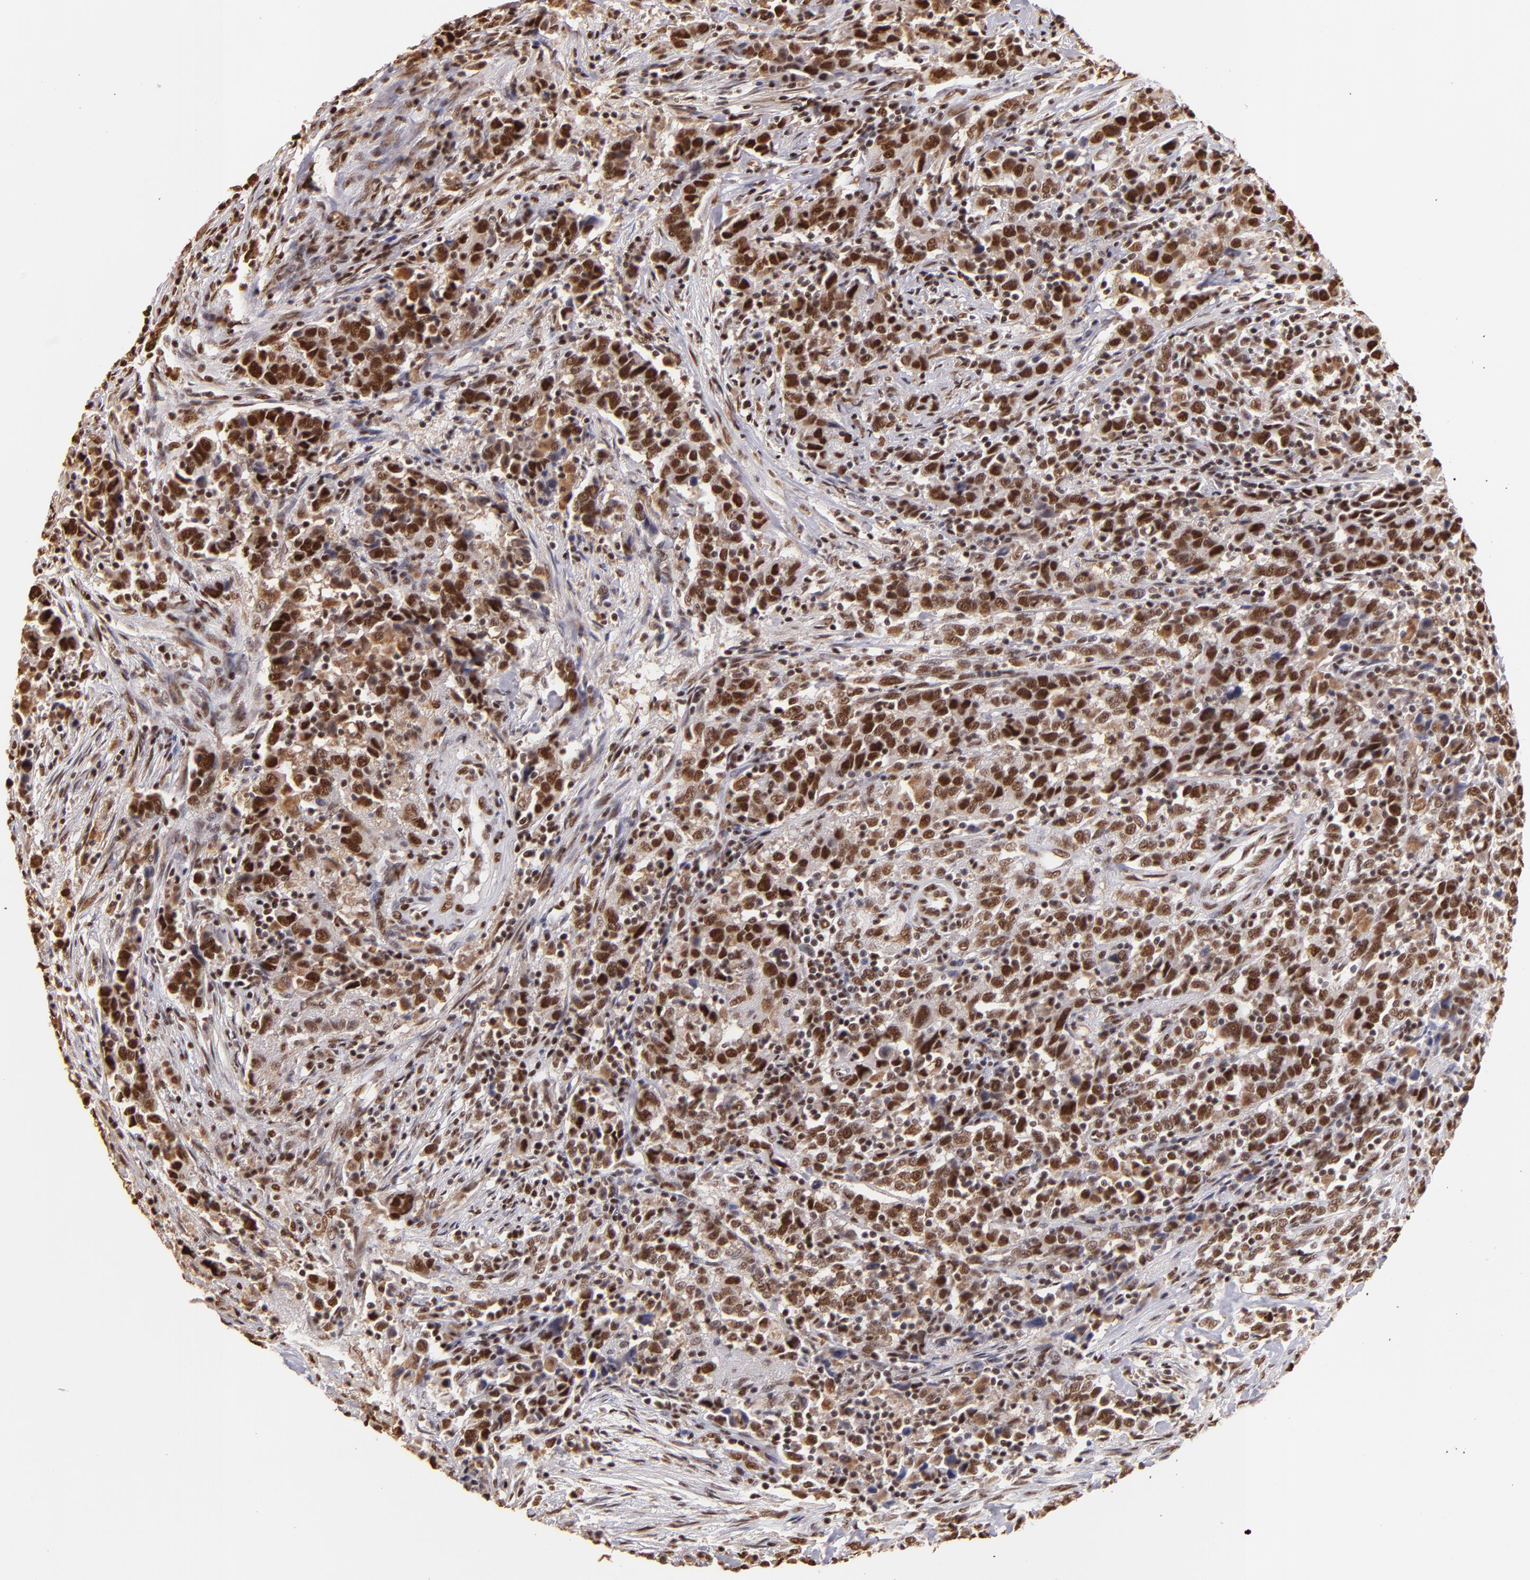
{"staining": {"intensity": "strong", "quantity": ">75%", "location": "cytoplasmic/membranous,nuclear"}, "tissue": "urothelial cancer", "cell_type": "Tumor cells", "image_type": "cancer", "snomed": [{"axis": "morphology", "description": "Urothelial carcinoma, High grade"}, {"axis": "topography", "description": "Urinary bladder"}], "caption": "IHC (DAB) staining of urothelial cancer demonstrates strong cytoplasmic/membranous and nuclear protein positivity in about >75% of tumor cells. (Brightfield microscopy of DAB IHC at high magnification).", "gene": "SP1", "patient": {"sex": "male", "age": 61}}